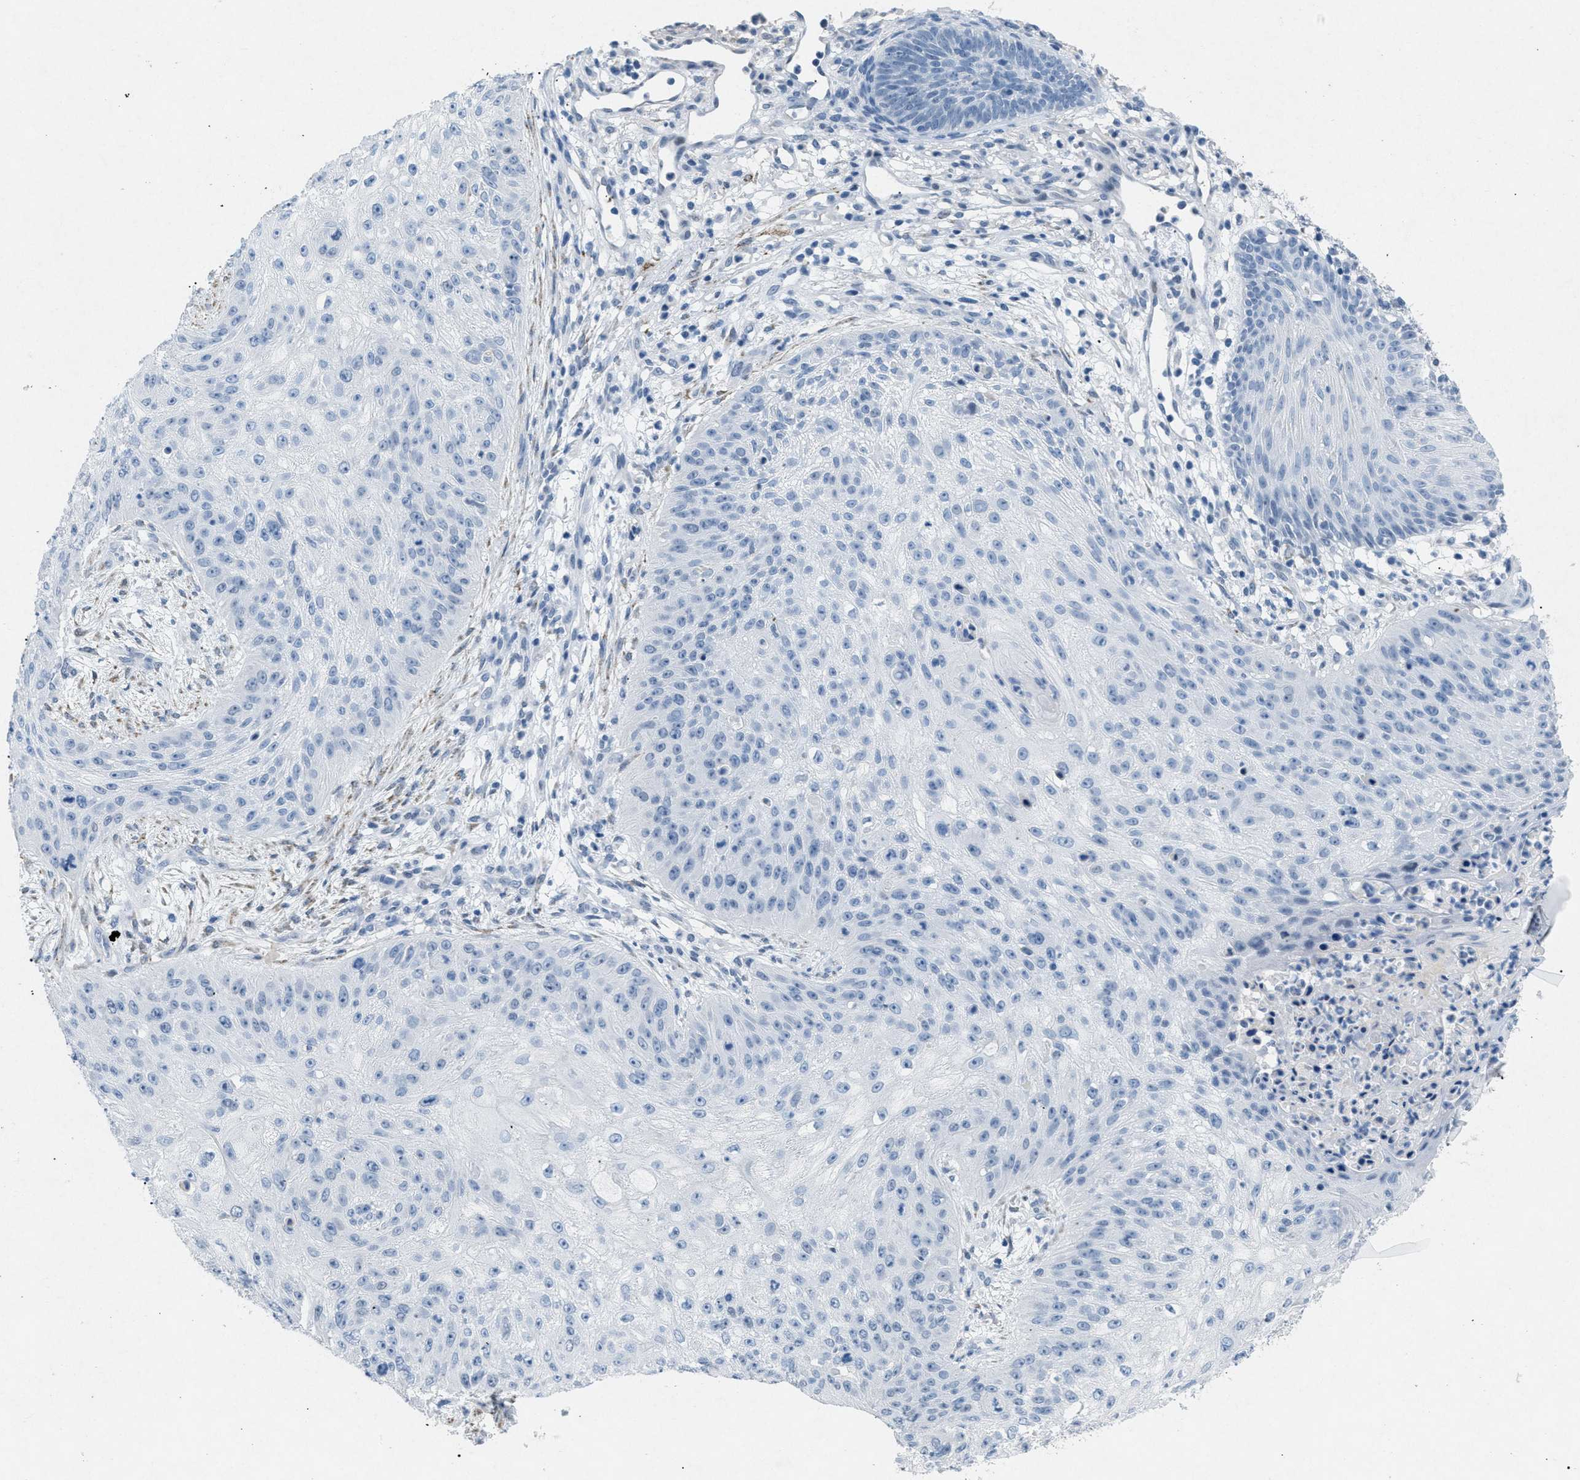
{"staining": {"intensity": "negative", "quantity": "none", "location": "none"}, "tissue": "skin cancer", "cell_type": "Tumor cells", "image_type": "cancer", "snomed": [{"axis": "morphology", "description": "Squamous cell carcinoma, NOS"}, {"axis": "topography", "description": "Skin"}], "caption": "This is an immunohistochemistry photomicrograph of human skin cancer (squamous cell carcinoma). There is no staining in tumor cells.", "gene": "TASOR", "patient": {"sex": "female", "age": 80}}